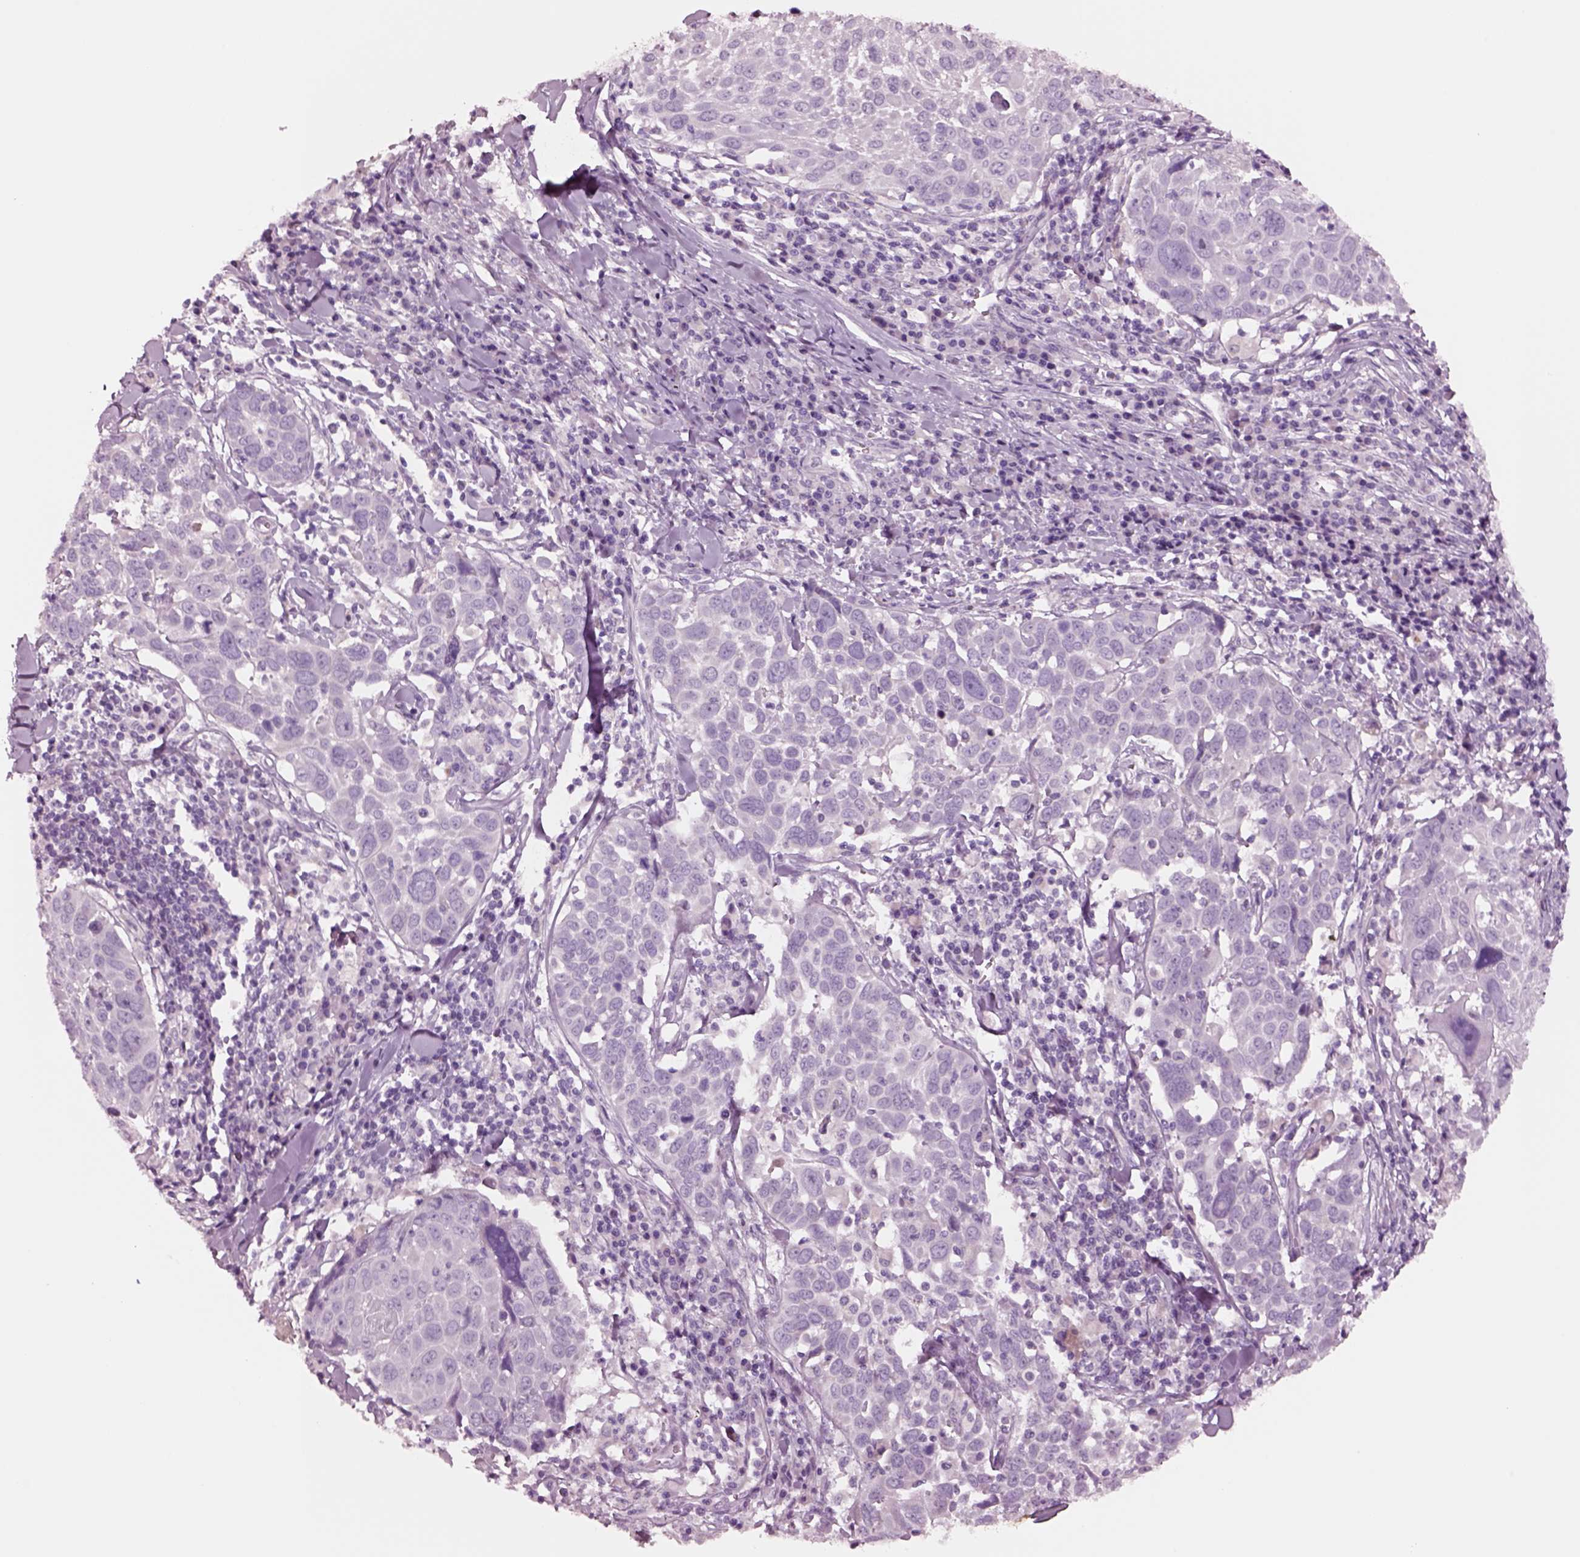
{"staining": {"intensity": "negative", "quantity": "none", "location": "none"}, "tissue": "lung cancer", "cell_type": "Tumor cells", "image_type": "cancer", "snomed": [{"axis": "morphology", "description": "Squamous cell carcinoma, NOS"}, {"axis": "topography", "description": "Lung"}], "caption": "The micrograph shows no significant positivity in tumor cells of squamous cell carcinoma (lung).", "gene": "NMRK2", "patient": {"sex": "male", "age": 57}}